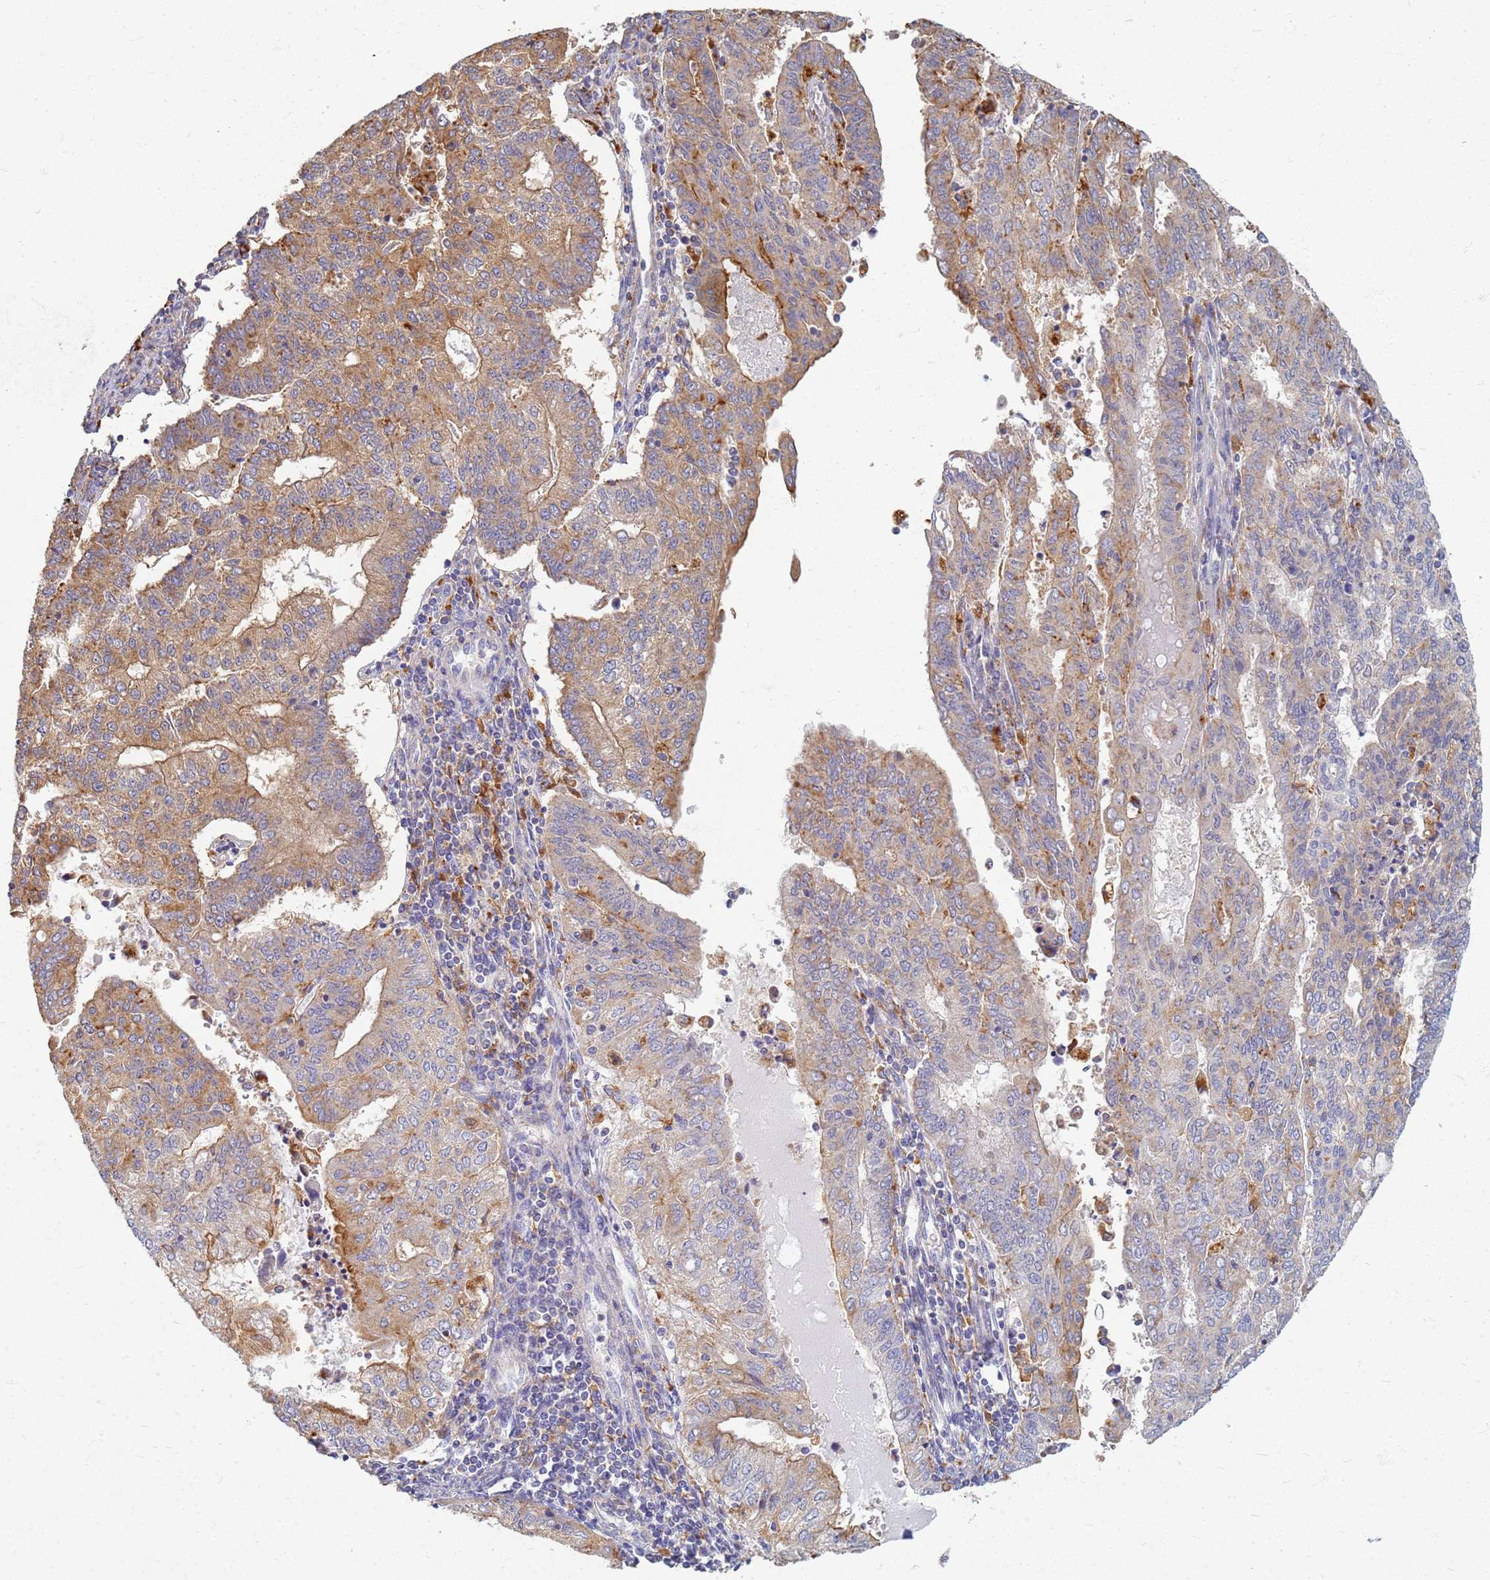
{"staining": {"intensity": "moderate", "quantity": "25%-75%", "location": "cytoplasmic/membranous"}, "tissue": "endometrial cancer", "cell_type": "Tumor cells", "image_type": "cancer", "snomed": [{"axis": "morphology", "description": "Adenocarcinoma, NOS"}, {"axis": "topography", "description": "Endometrium"}], "caption": "Human endometrial cancer (adenocarcinoma) stained for a protein (brown) exhibits moderate cytoplasmic/membranous positive expression in approximately 25%-75% of tumor cells.", "gene": "ATP6V1E1", "patient": {"sex": "female", "age": 59}}